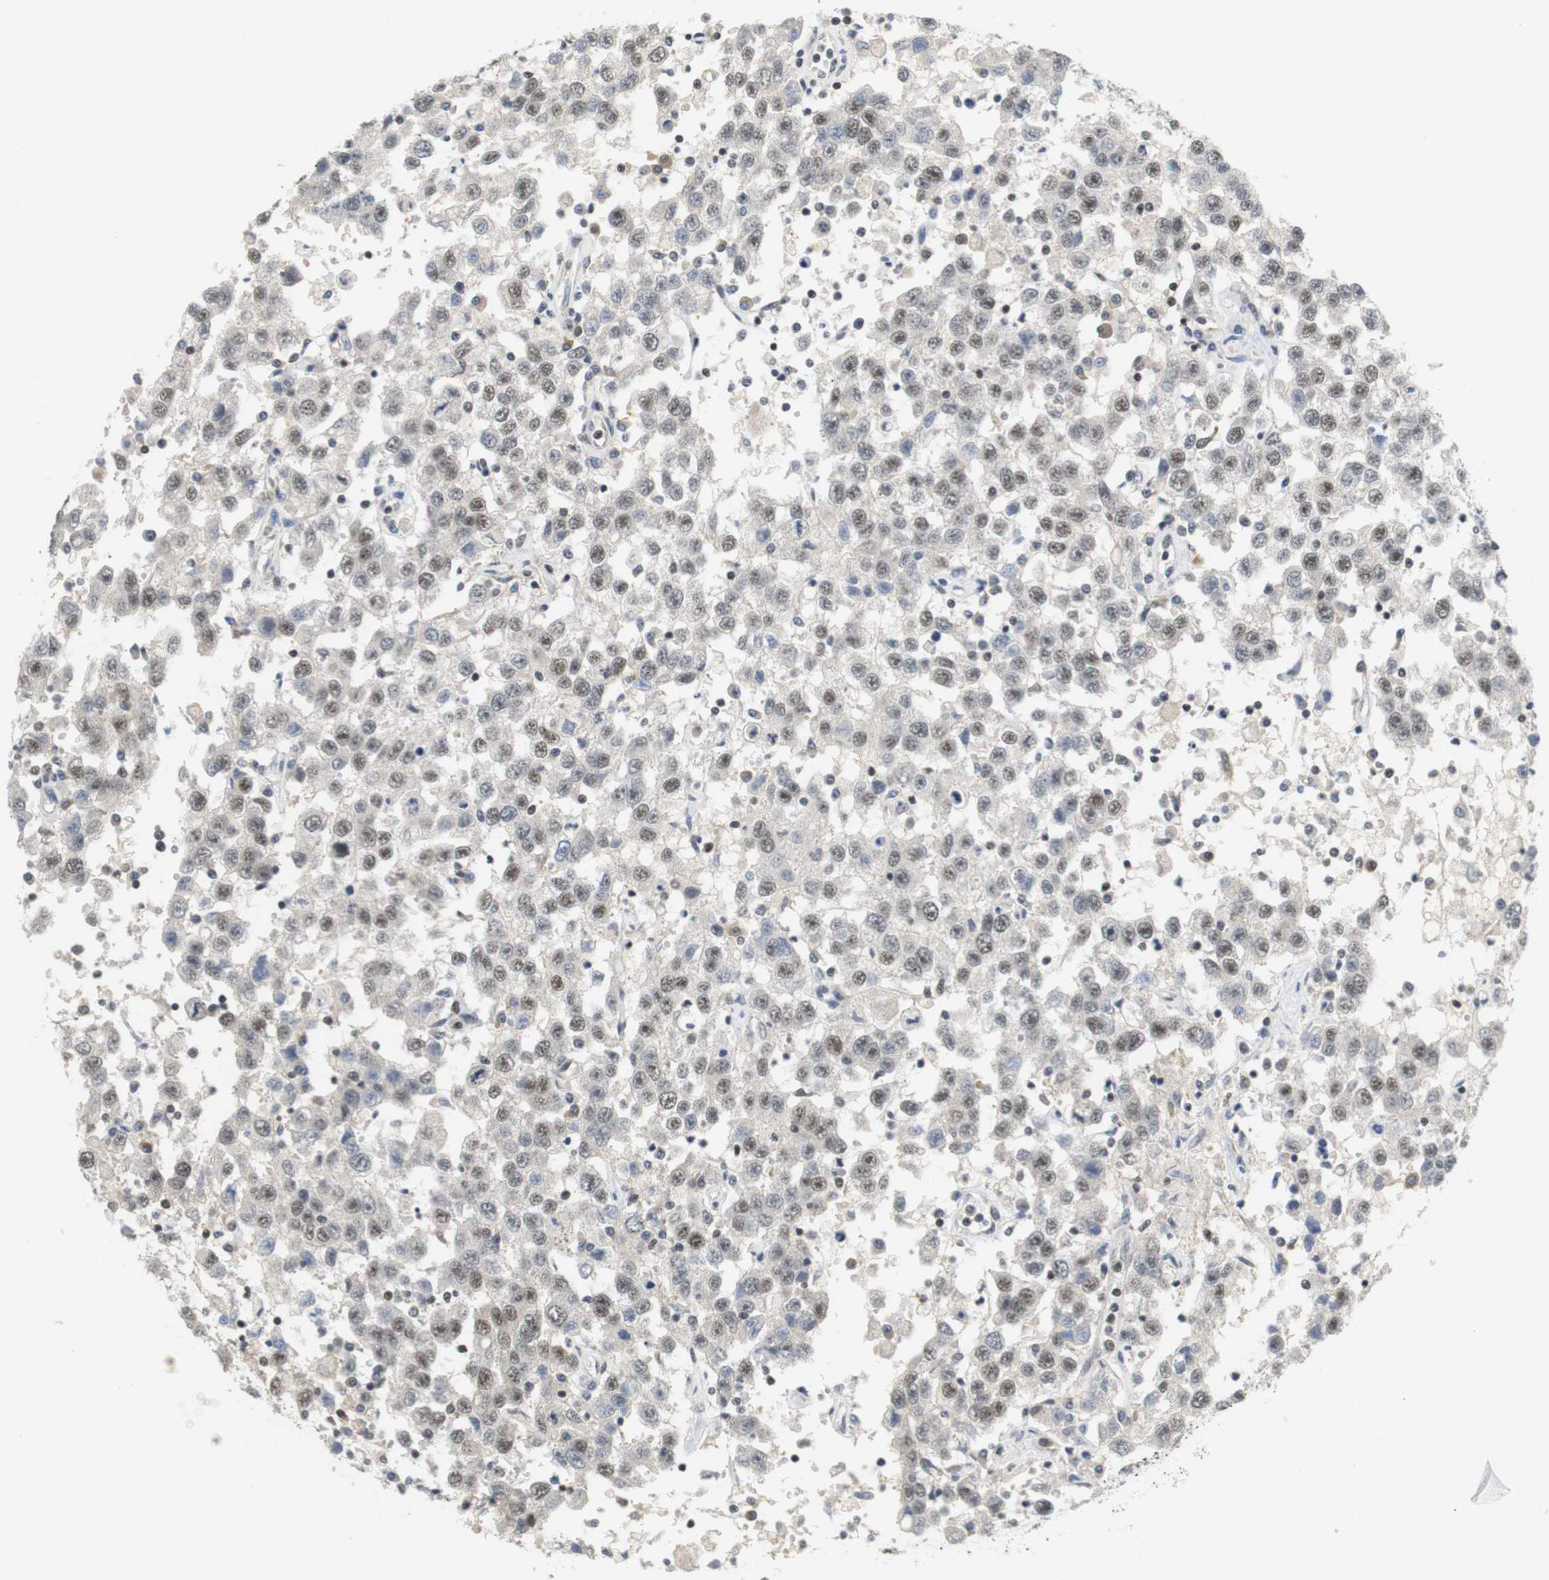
{"staining": {"intensity": "weak", "quantity": ">75%", "location": "nuclear"}, "tissue": "testis cancer", "cell_type": "Tumor cells", "image_type": "cancer", "snomed": [{"axis": "morphology", "description": "Seminoma, NOS"}, {"axis": "topography", "description": "Testis"}], "caption": "Testis seminoma stained with a protein marker shows weak staining in tumor cells.", "gene": "BRD4", "patient": {"sex": "male", "age": 41}}